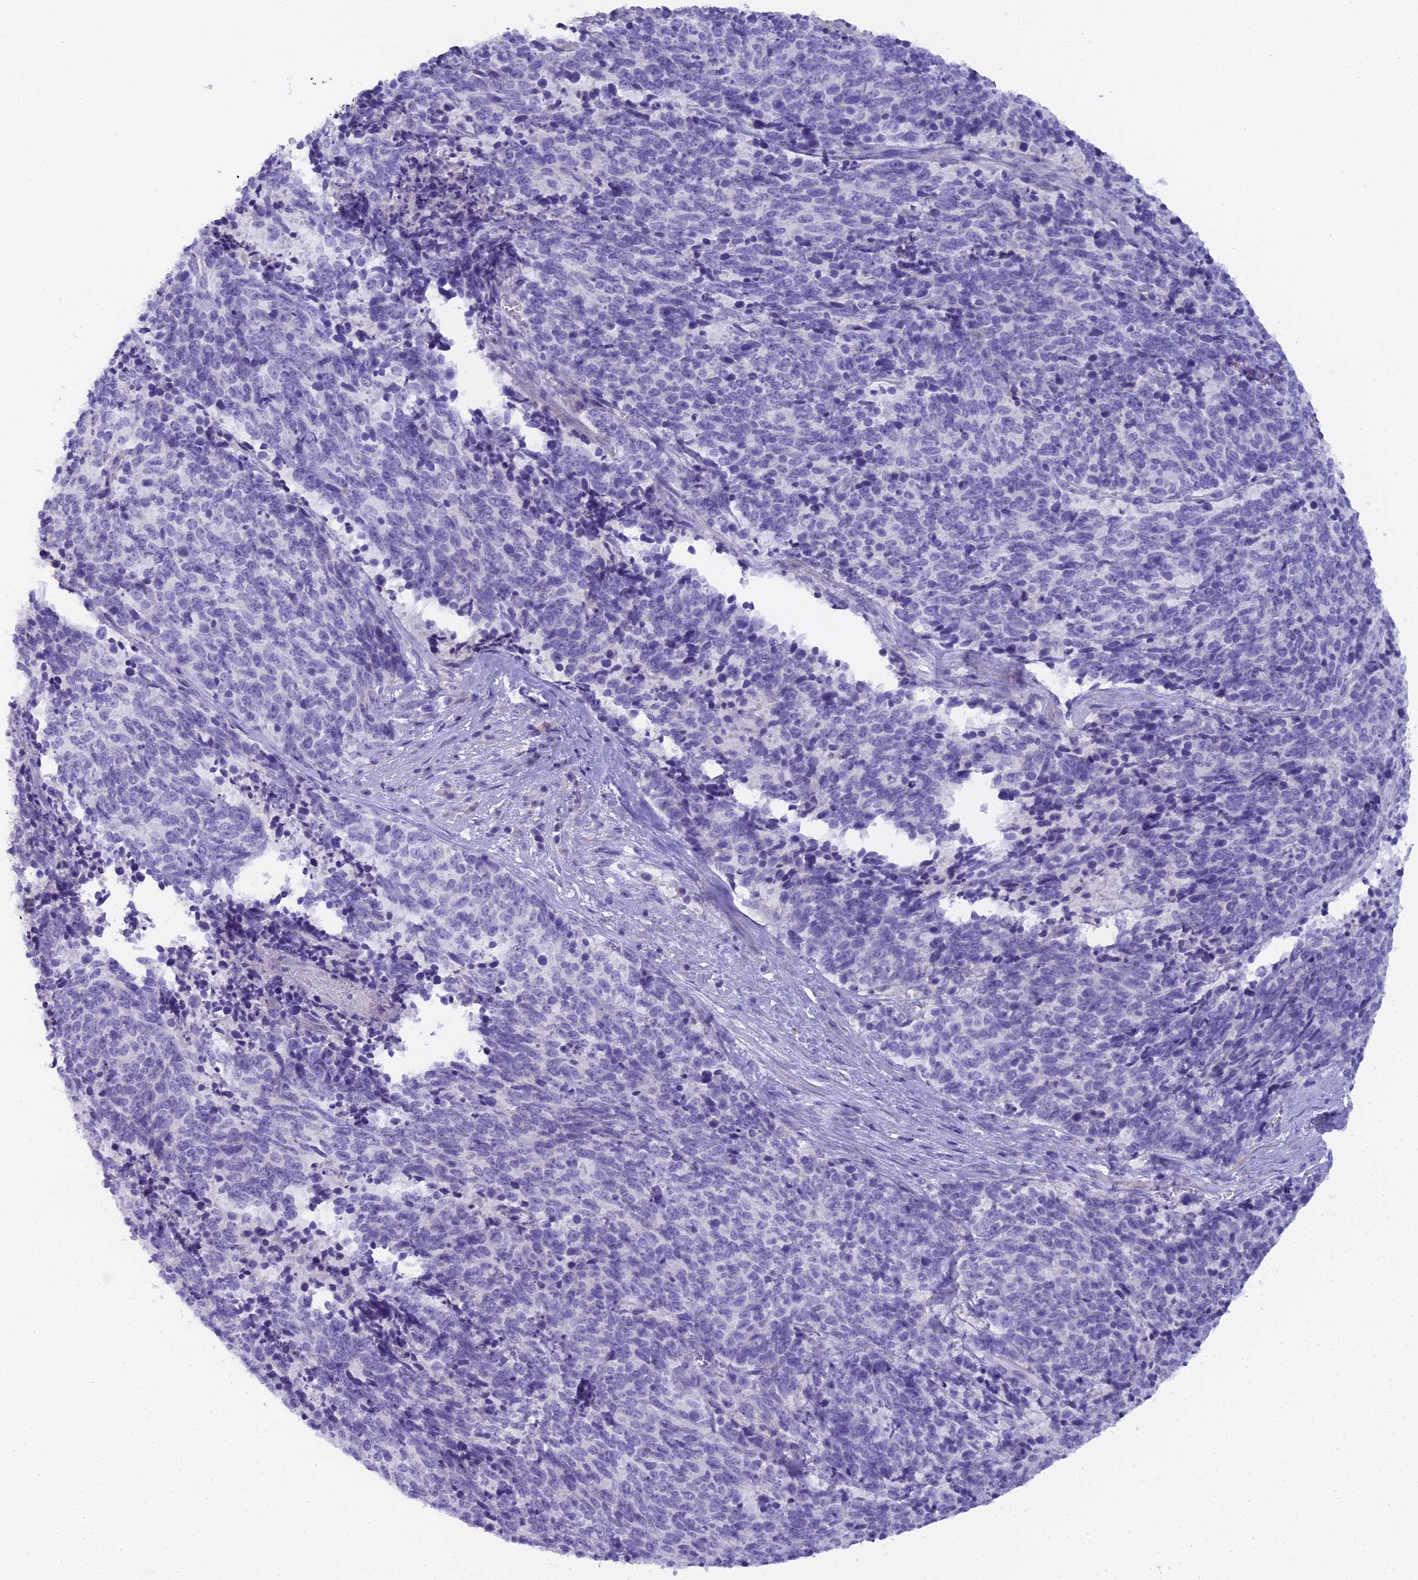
{"staining": {"intensity": "negative", "quantity": "none", "location": "none"}, "tissue": "cervical cancer", "cell_type": "Tumor cells", "image_type": "cancer", "snomed": [{"axis": "morphology", "description": "Squamous cell carcinoma, NOS"}, {"axis": "topography", "description": "Cervix"}], "caption": "High magnification brightfield microscopy of cervical squamous cell carcinoma stained with DAB (brown) and counterstained with hematoxylin (blue): tumor cells show no significant staining.", "gene": "UNC80", "patient": {"sex": "female", "age": 29}}